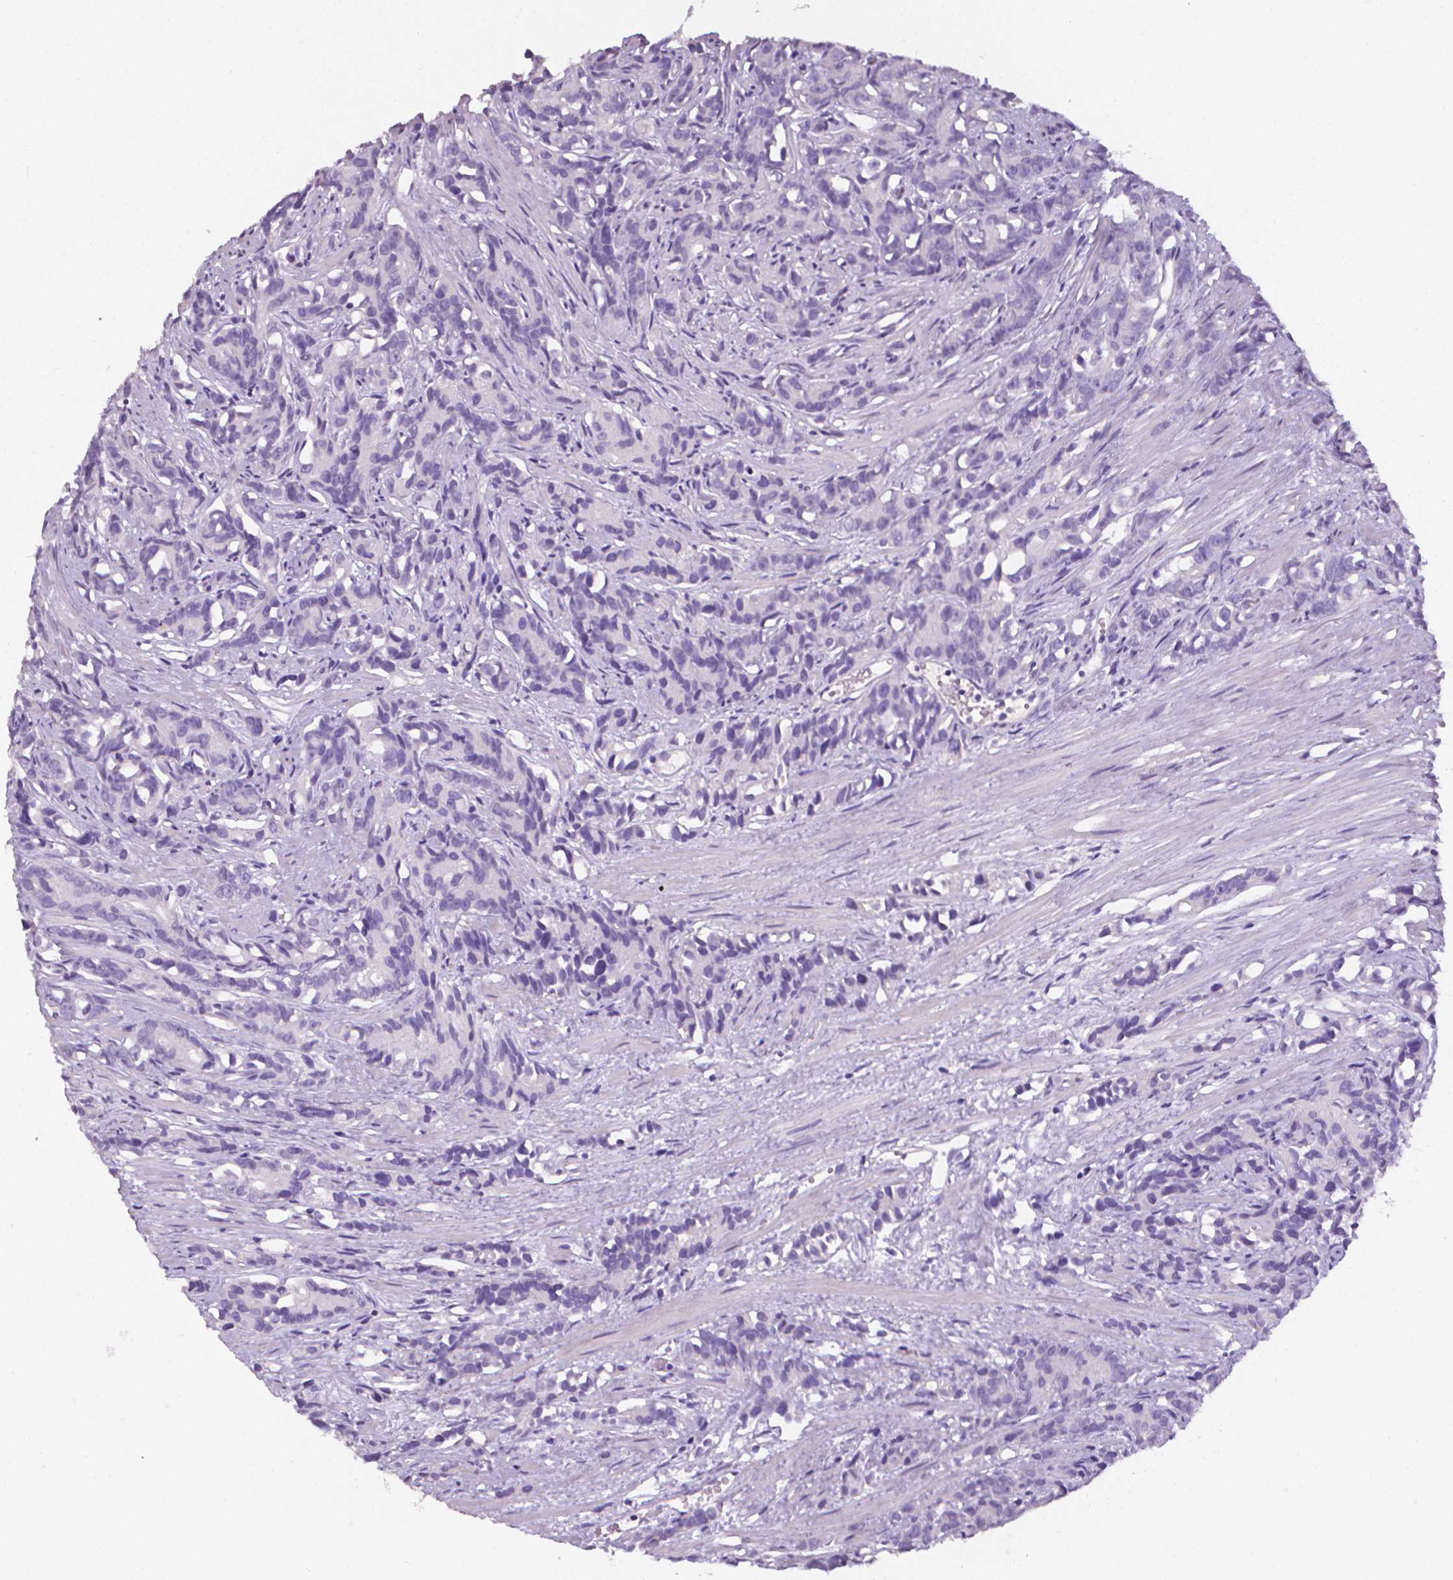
{"staining": {"intensity": "negative", "quantity": "none", "location": "none"}, "tissue": "prostate cancer", "cell_type": "Tumor cells", "image_type": "cancer", "snomed": [{"axis": "morphology", "description": "Adenocarcinoma, High grade"}, {"axis": "topography", "description": "Prostate"}], "caption": "Immunohistochemical staining of adenocarcinoma (high-grade) (prostate) shows no significant expression in tumor cells.", "gene": "XPNPEP2", "patient": {"sex": "male", "age": 90}}